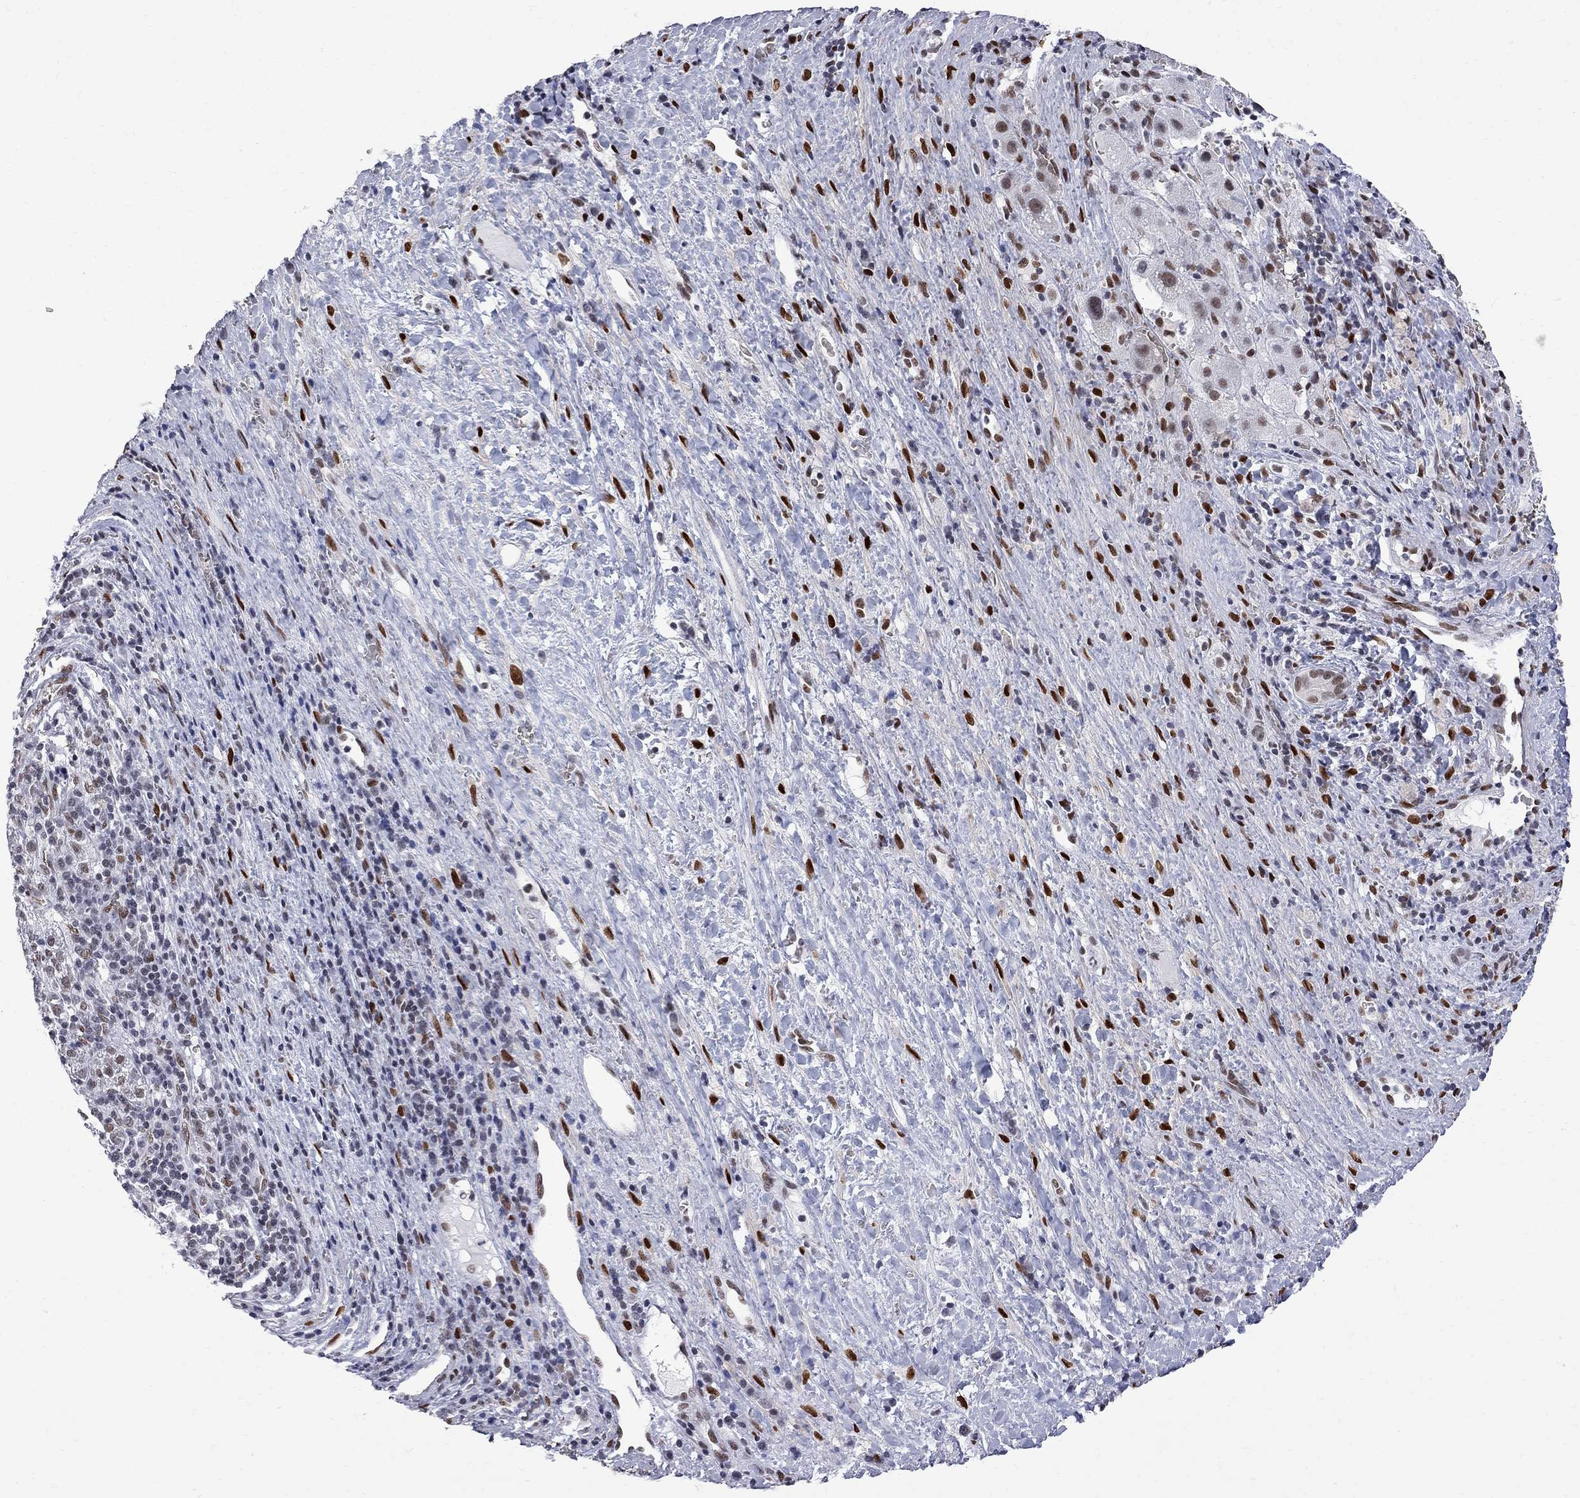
{"staining": {"intensity": "moderate", "quantity": "<25%", "location": "nuclear"}, "tissue": "liver cancer", "cell_type": "Tumor cells", "image_type": "cancer", "snomed": [{"axis": "morphology", "description": "Carcinoma, Hepatocellular, NOS"}, {"axis": "topography", "description": "Liver"}], "caption": "Protein staining shows moderate nuclear expression in about <25% of tumor cells in liver cancer.", "gene": "ZBTB47", "patient": {"sex": "female", "age": 60}}